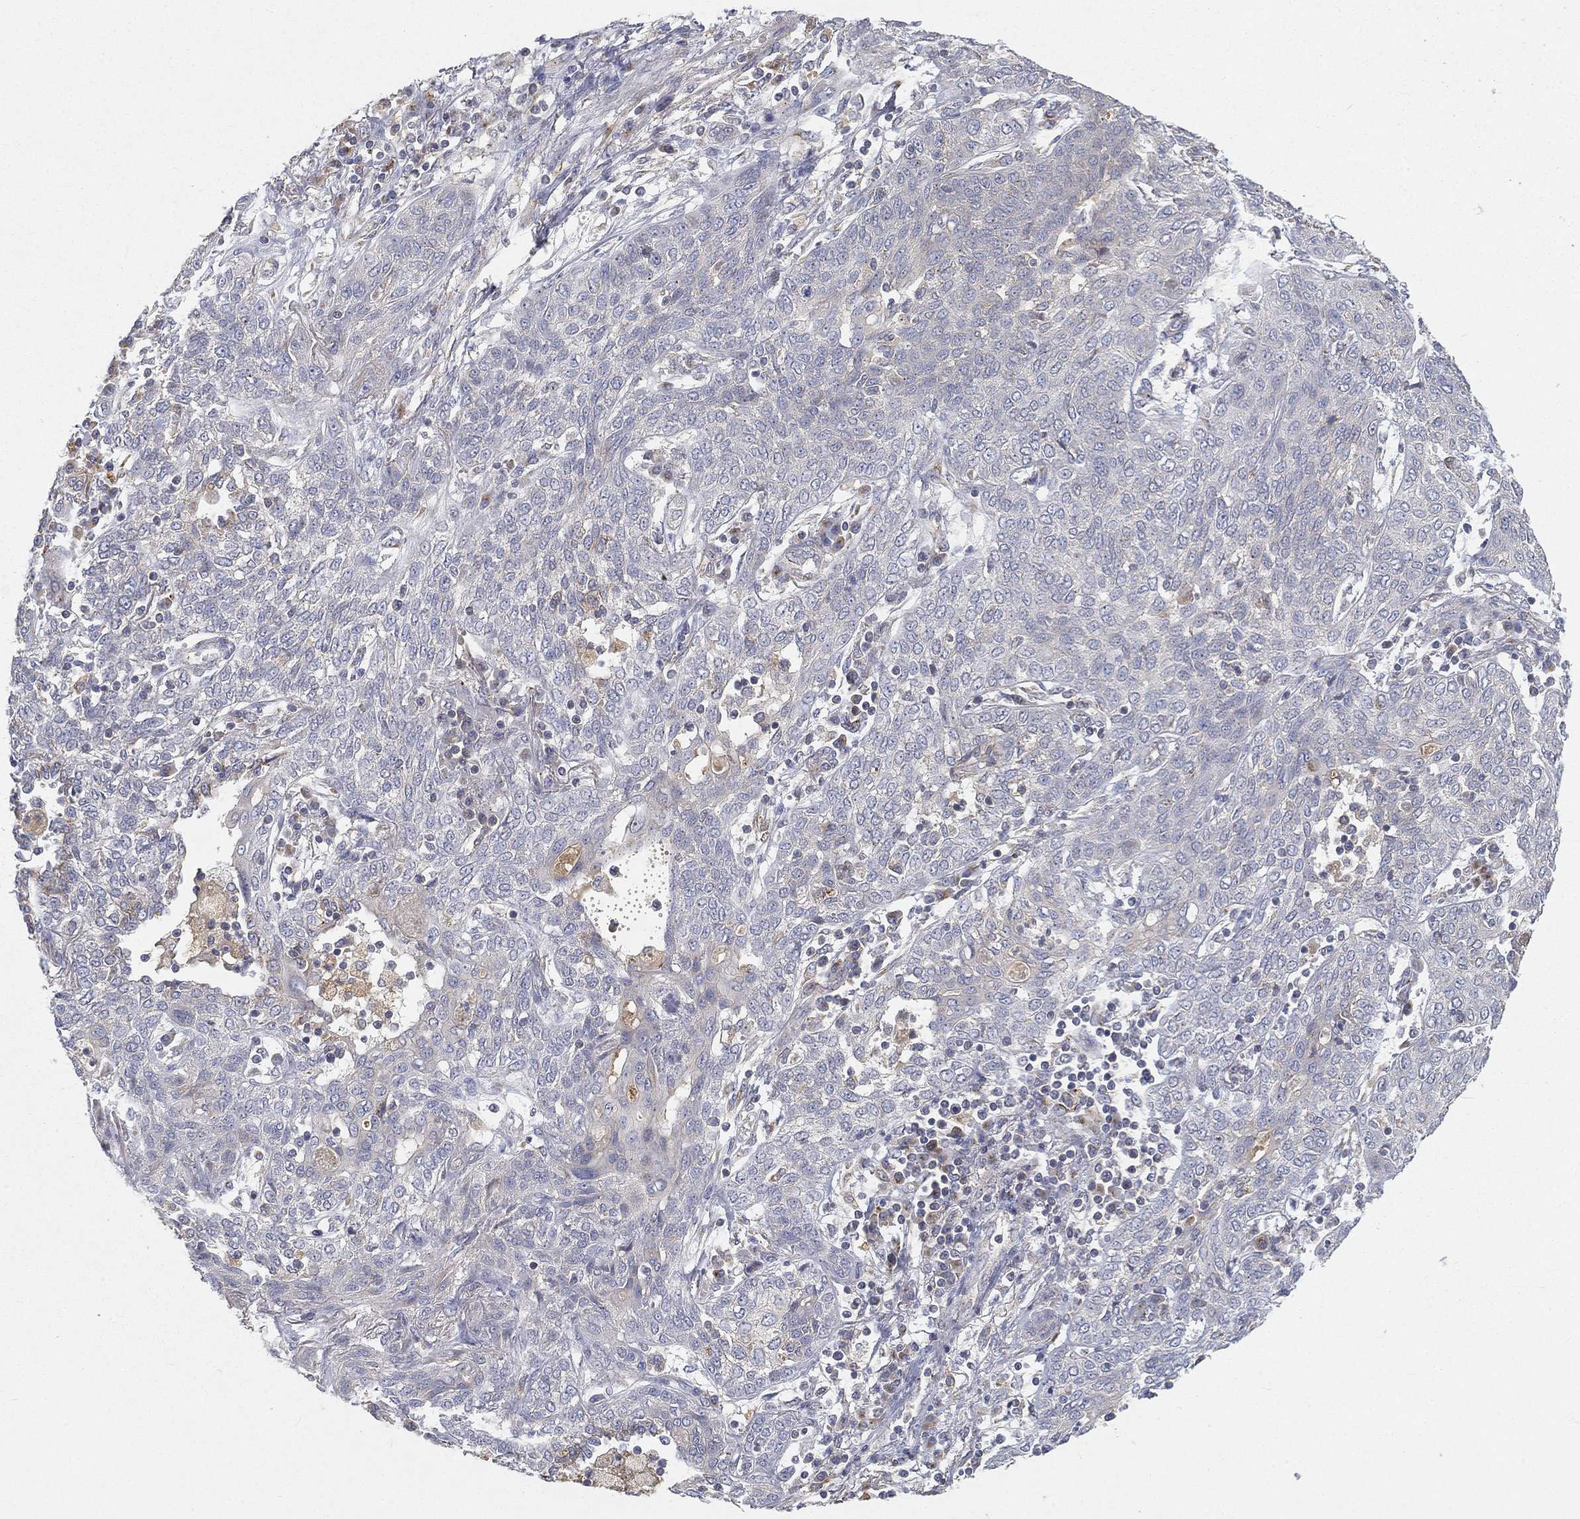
{"staining": {"intensity": "negative", "quantity": "none", "location": "none"}, "tissue": "lung cancer", "cell_type": "Tumor cells", "image_type": "cancer", "snomed": [{"axis": "morphology", "description": "Squamous cell carcinoma, NOS"}, {"axis": "topography", "description": "Lung"}], "caption": "IHC micrograph of human lung cancer stained for a protein (brown), which displays no positivity in tumor cells.", "gene": "CTSL", "patient": {"sex": "female", "age": 70}}